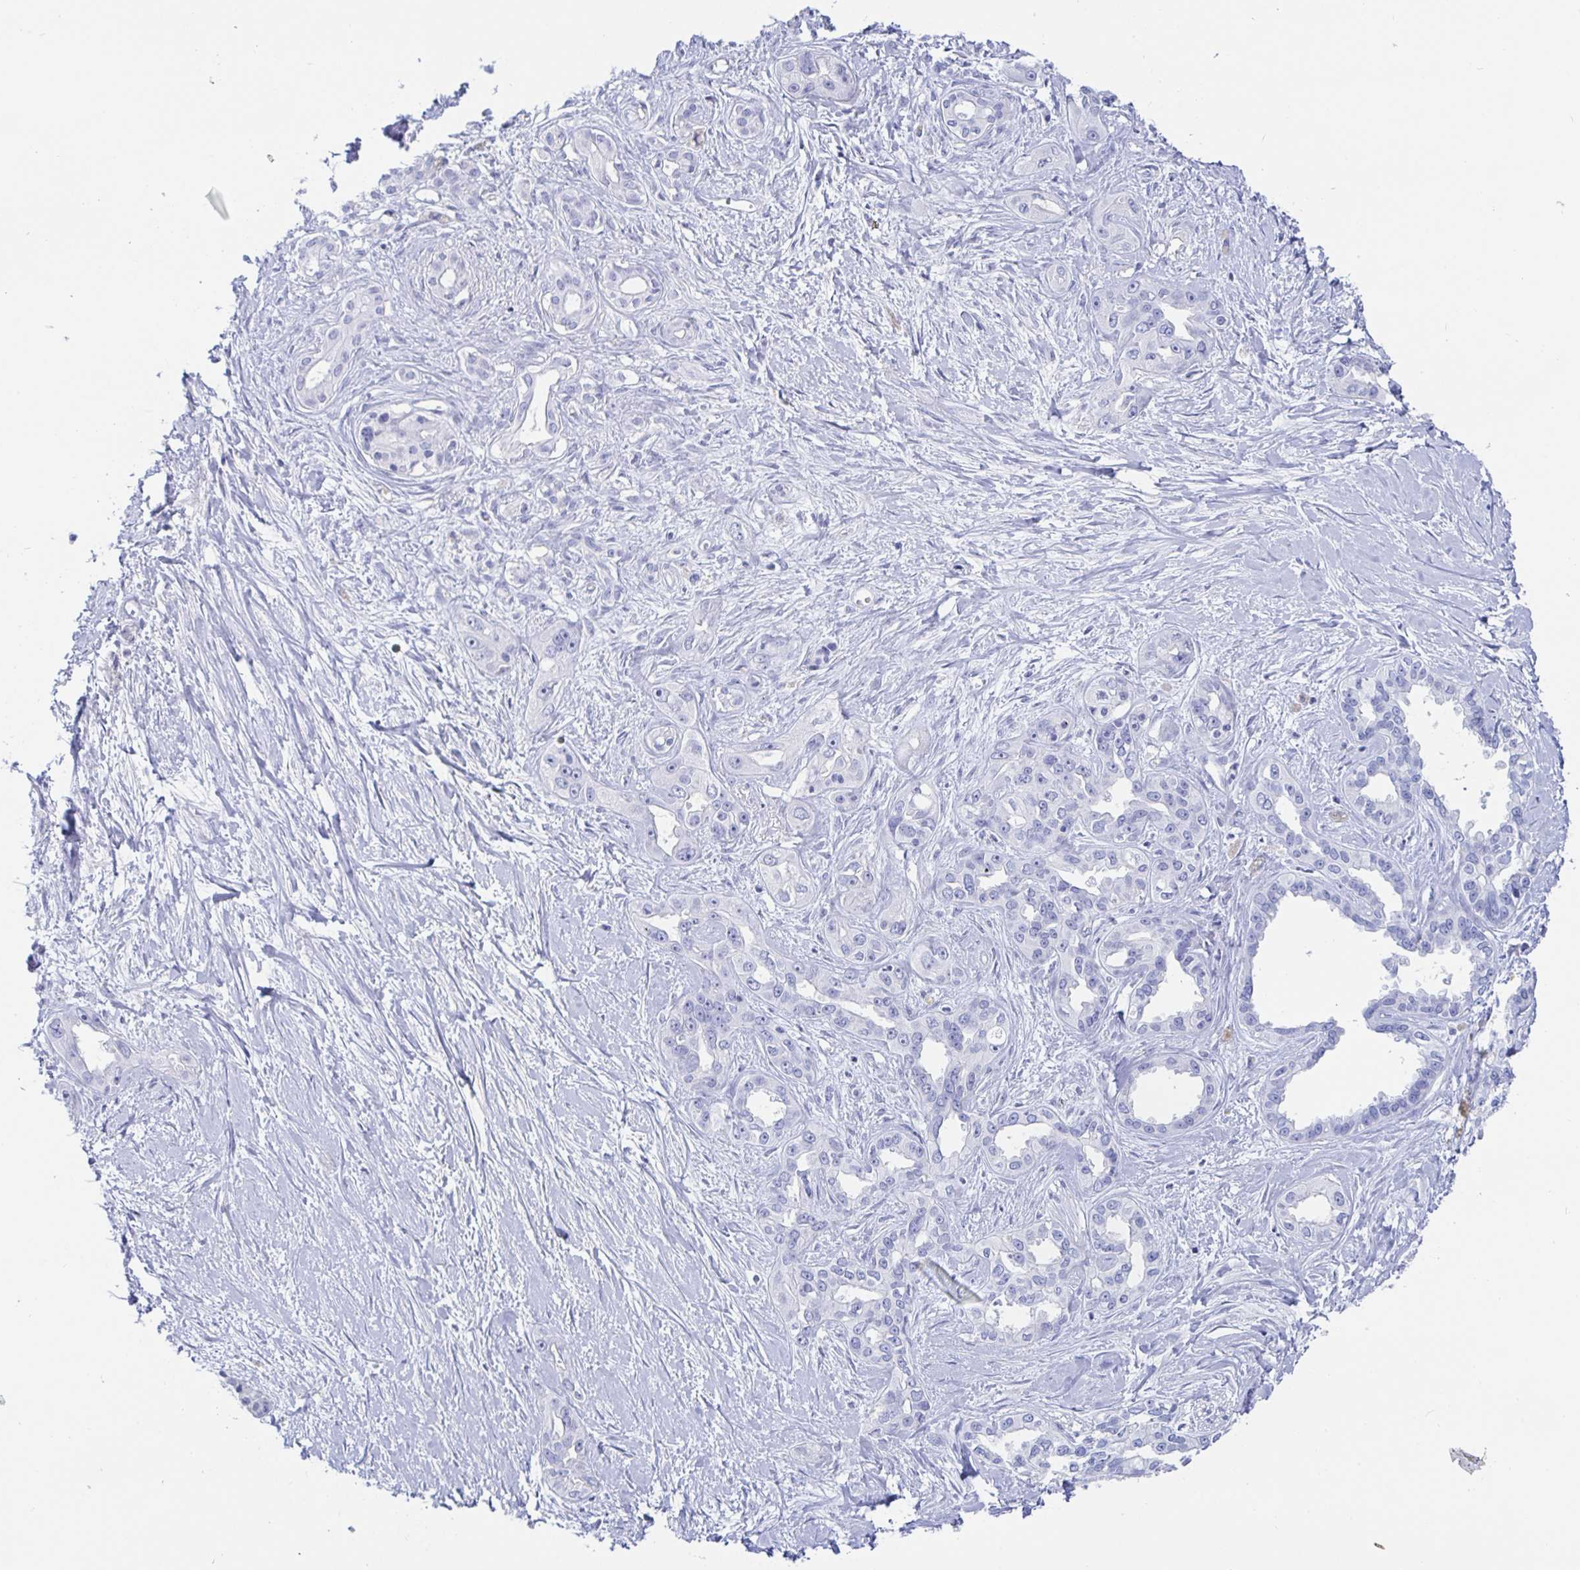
{"staining": {"intensity": "negative", "quantity": "none", "location": "none"}, "tissue": "pancreatic cancer", "cell_type": "Tumor cells", "image_type": "cancer", "snomed": [{"axis": "morphology", "description": "Adenocarcinoma, NOS"}, {"axis": "topography", "description": "Pancreas"}], "caption": "DAB immunohistochemical staining of pancreatic adenocarcinoma displays no significant staining in tumor cells. Nuclei are stained in blue.", "gene": "KCNH6", "patient": {"sex": "female", "age": 50}}